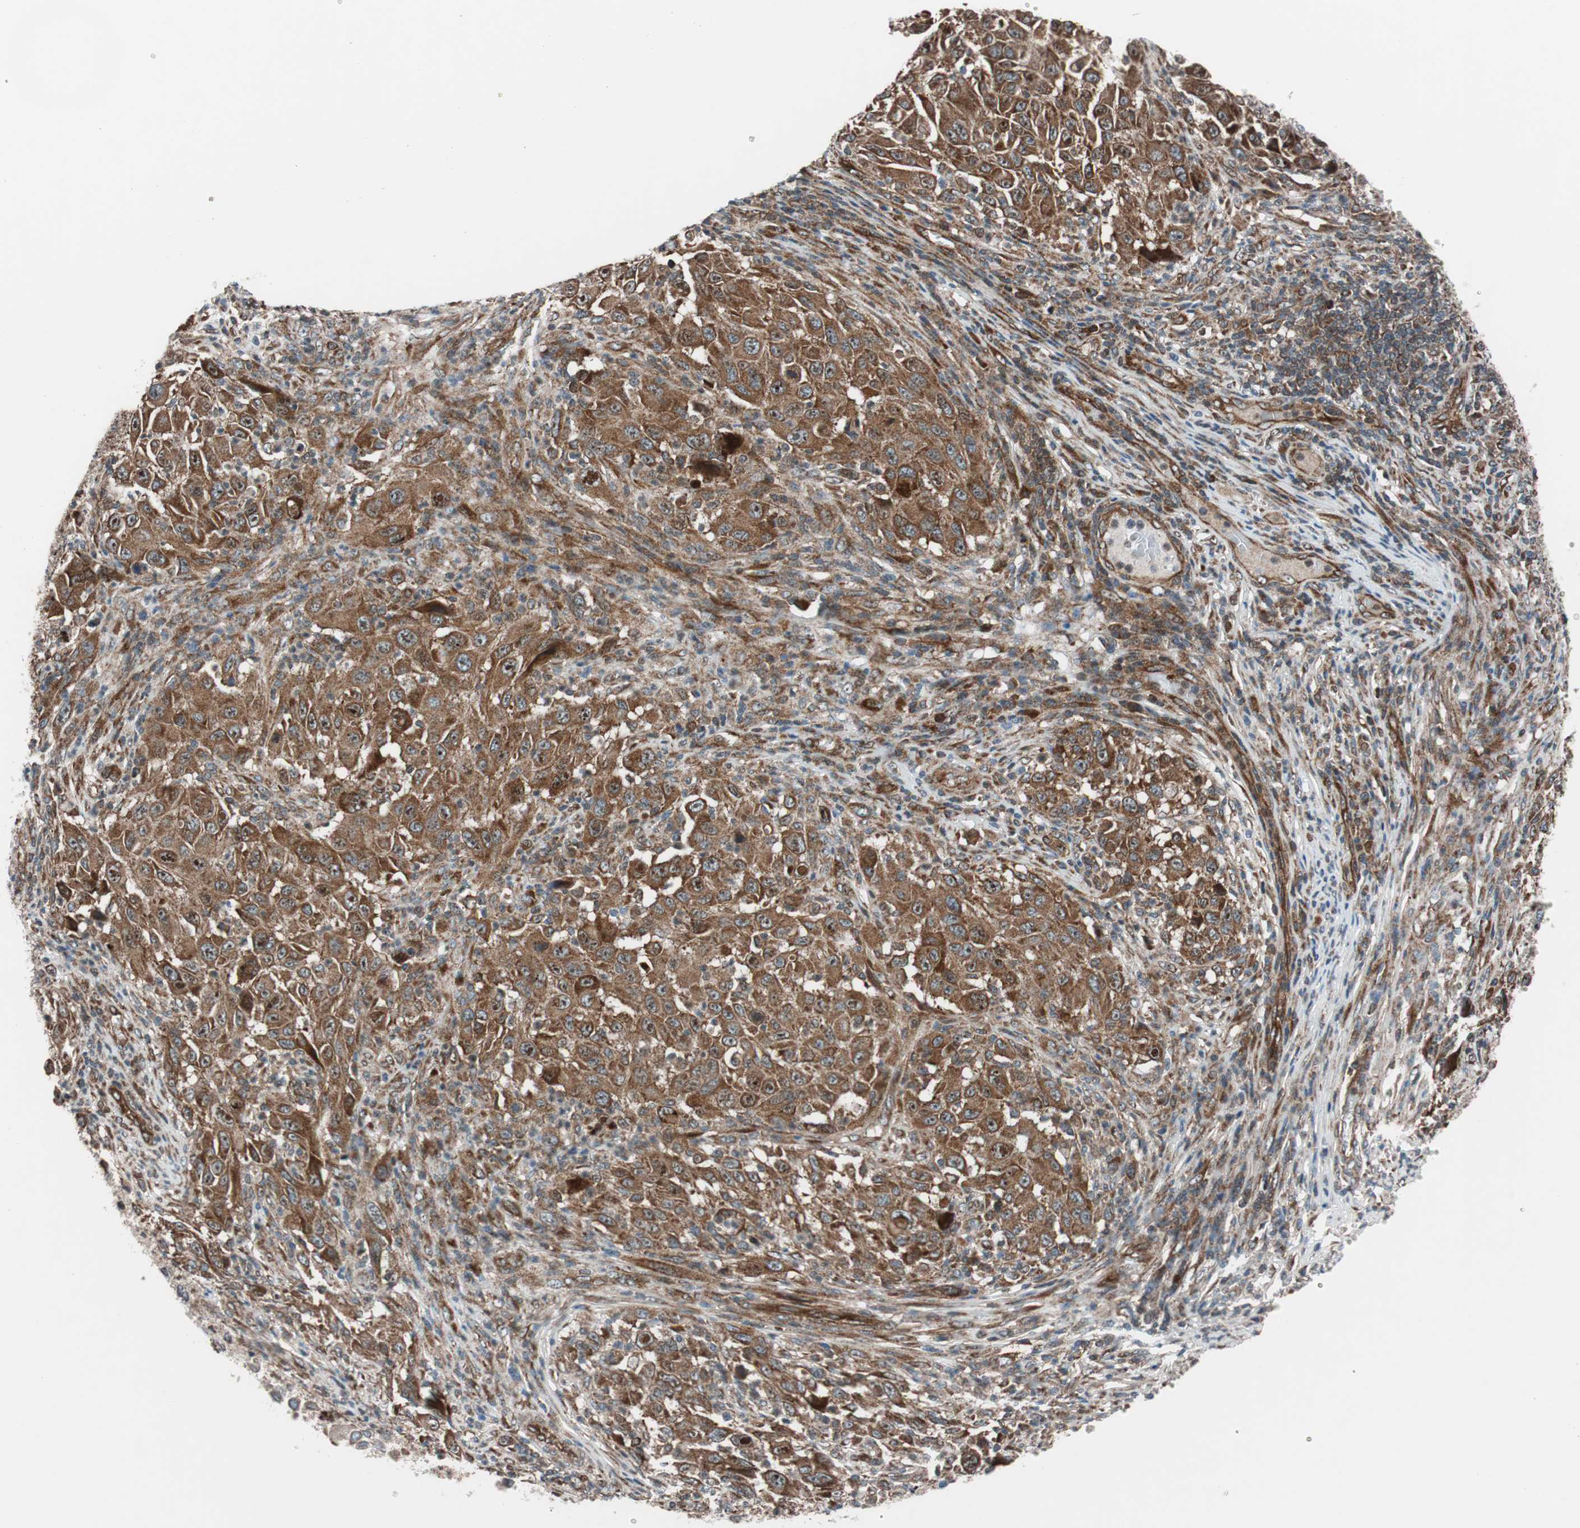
{"staining": {"intensity": "strong", "quantity": ">75%", "location": "cytoplasmic/membranous"}, "tissue": "melanoma", "cell_type": "Tumor cells", "image_type": "cancer", "snomed": [{"axis": "morphology", "description": "Malignant melanoma, Metastatic site"}, {"axis": "topography", "description": "Lymph node"}], "caption": "There is high levels of strong cytoplasmic/membranous positivity in tumor cells of melanoma, as demonstrated by immunohistochemical staining (brown color).", "gene": "CCL14", "patient": {"sex": "male", "age": 61}}